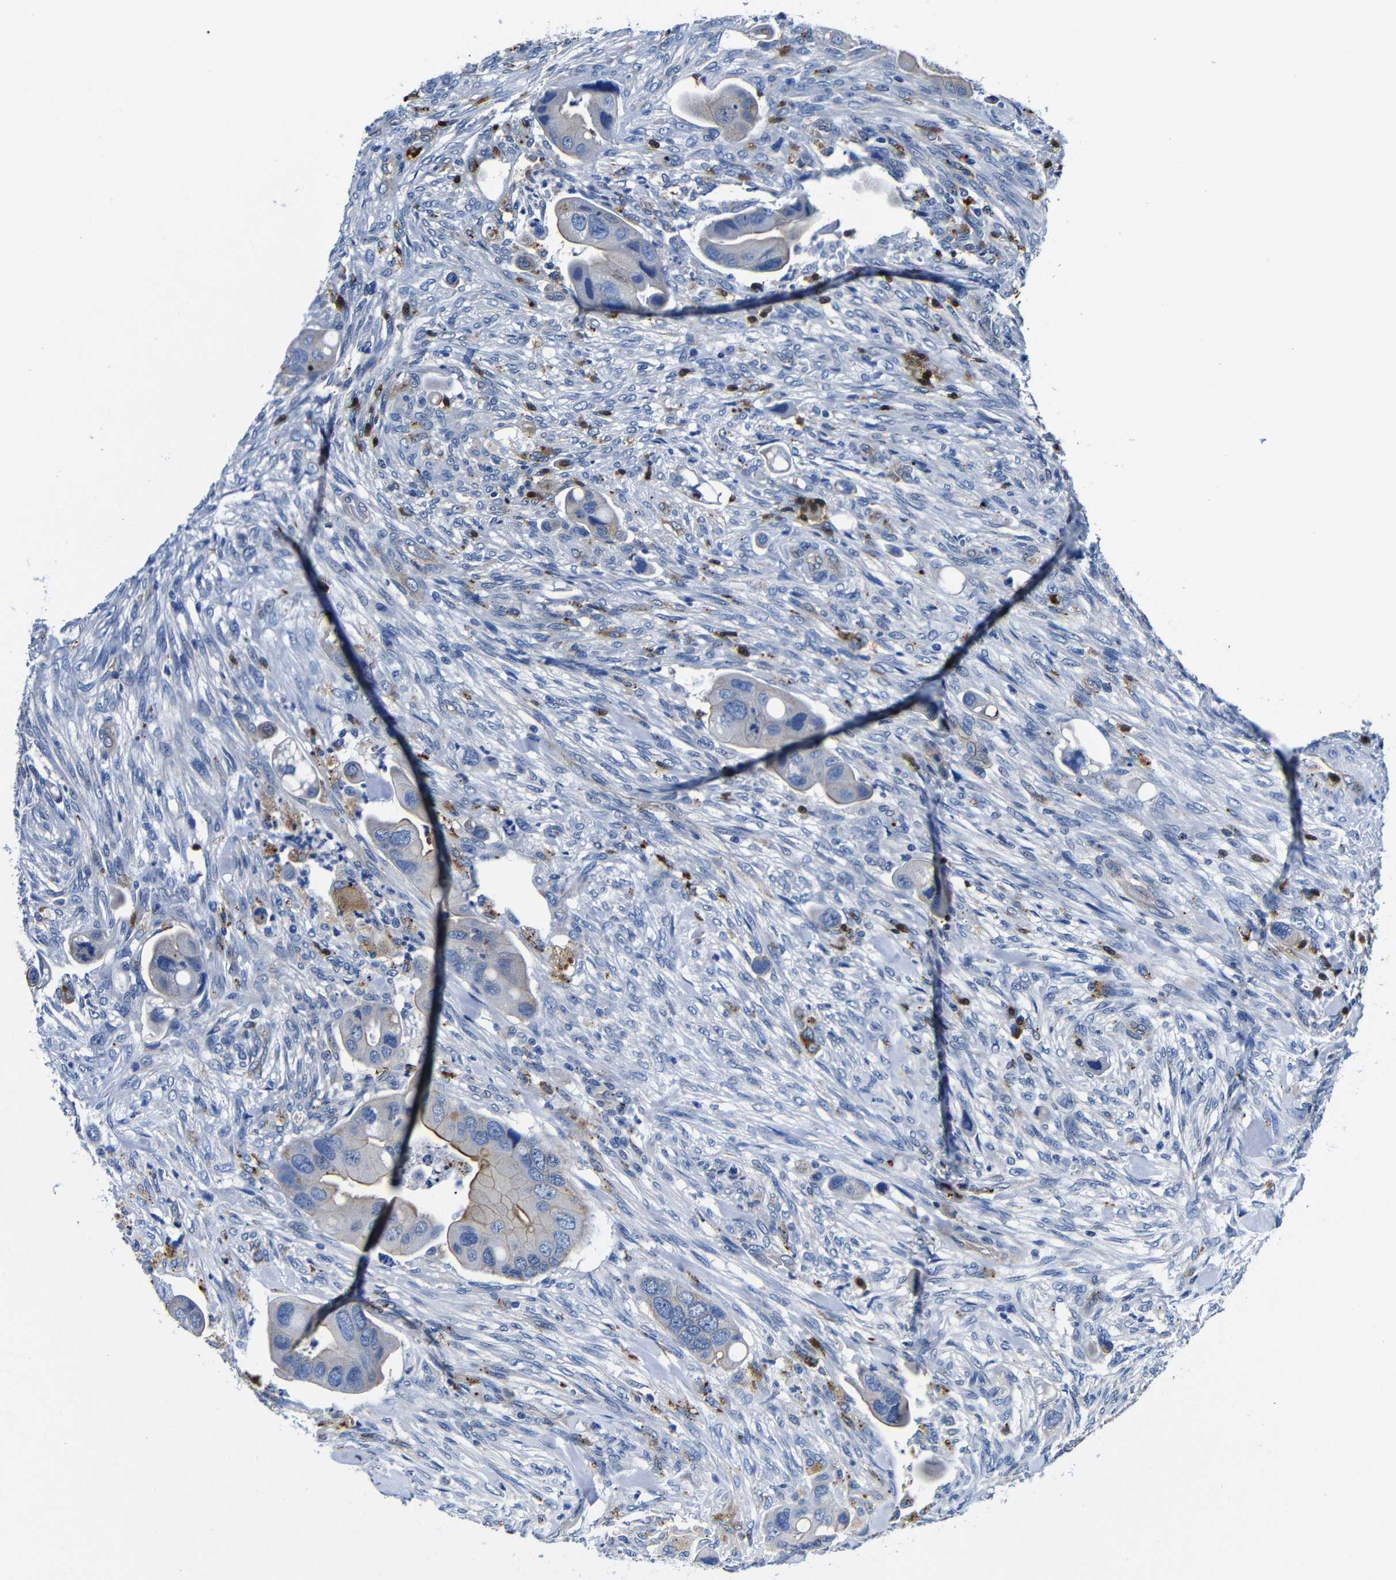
{"staining": {"intensity": "moderate", "quantity": "<25%", "location": "cytoplasmic/membranous"}, "tissue": "colorectal cancer", "cell_type": "Tumor cells", "image_type": "cancer", "snomed": [{"axis": "morphology", "description": "Adenocarcinoma, NOS"}, {"axis": "topography", "description": "Rectum"}], "caption": "Protein staining of colorectal cancer (adenocarcinoma) tissue exhibits moderate cytoplasmic/membranous positivity in approximately <25% of tumor cells.", "gene": "GIMAP2", "patient": {"sex": "female", "age": 57}}